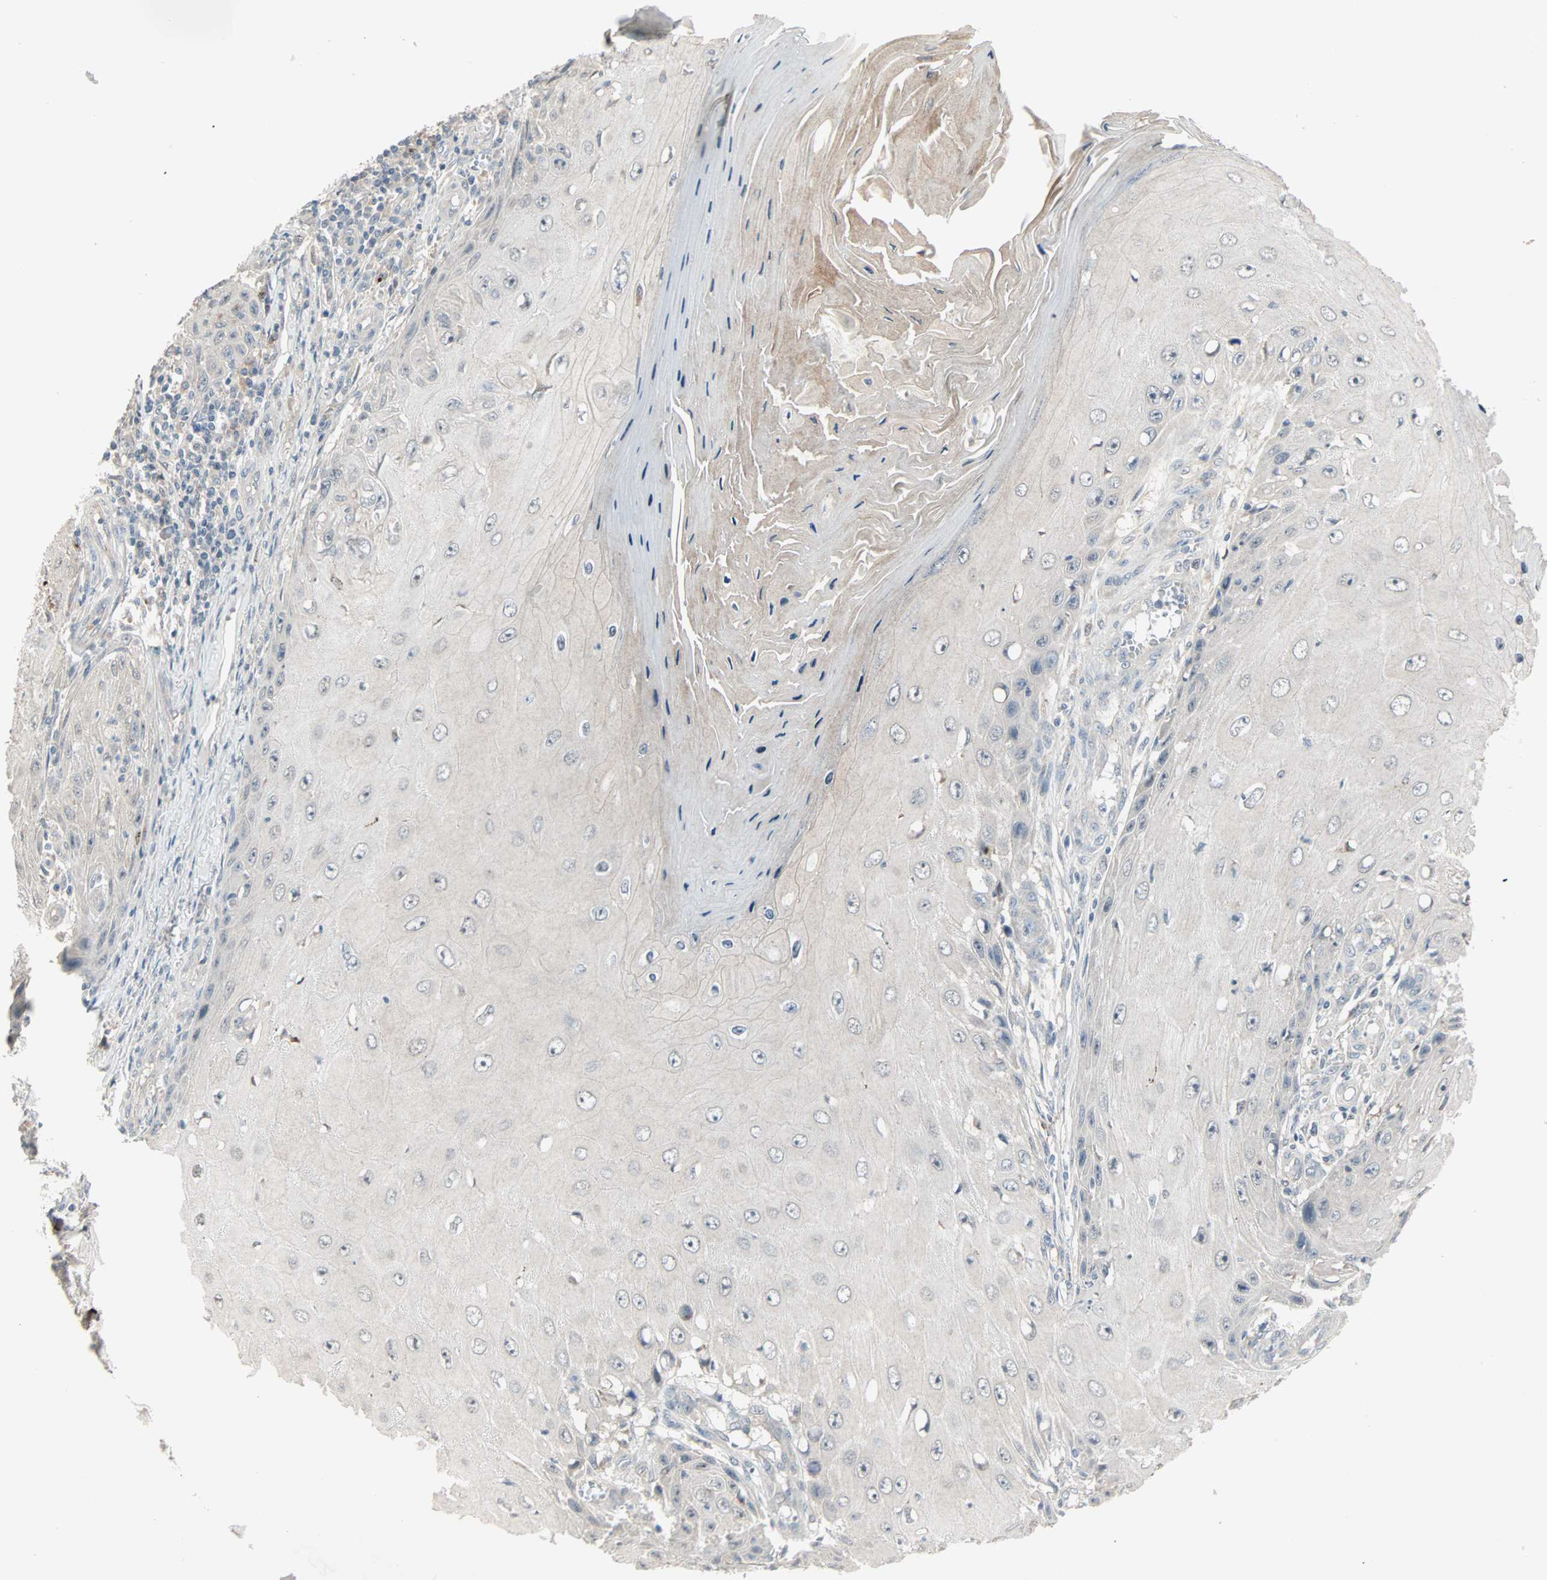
{"staining": {"intensity": "moderate", "quantity": "25%-75%", "location": "nuclear"}, "tissue": "skin cancer", "cell_type": "Tumor cells", "image_type": "cancer", "snomed": [{"axis": "morphology", "description": "Squamous cell carcinoma, NOS"}, {"axis": "topography", "description": "Skin"}], "caption": "DAB immunohistochemical staining of skin cancer displays moderate nuclear protein expression in about 25%-75% of tumor cells. (DAB = brown stain, brightfield microscopy at high magnification).", "gene": "KDM4A", "patient": {"sex": "female", "age": 73}}